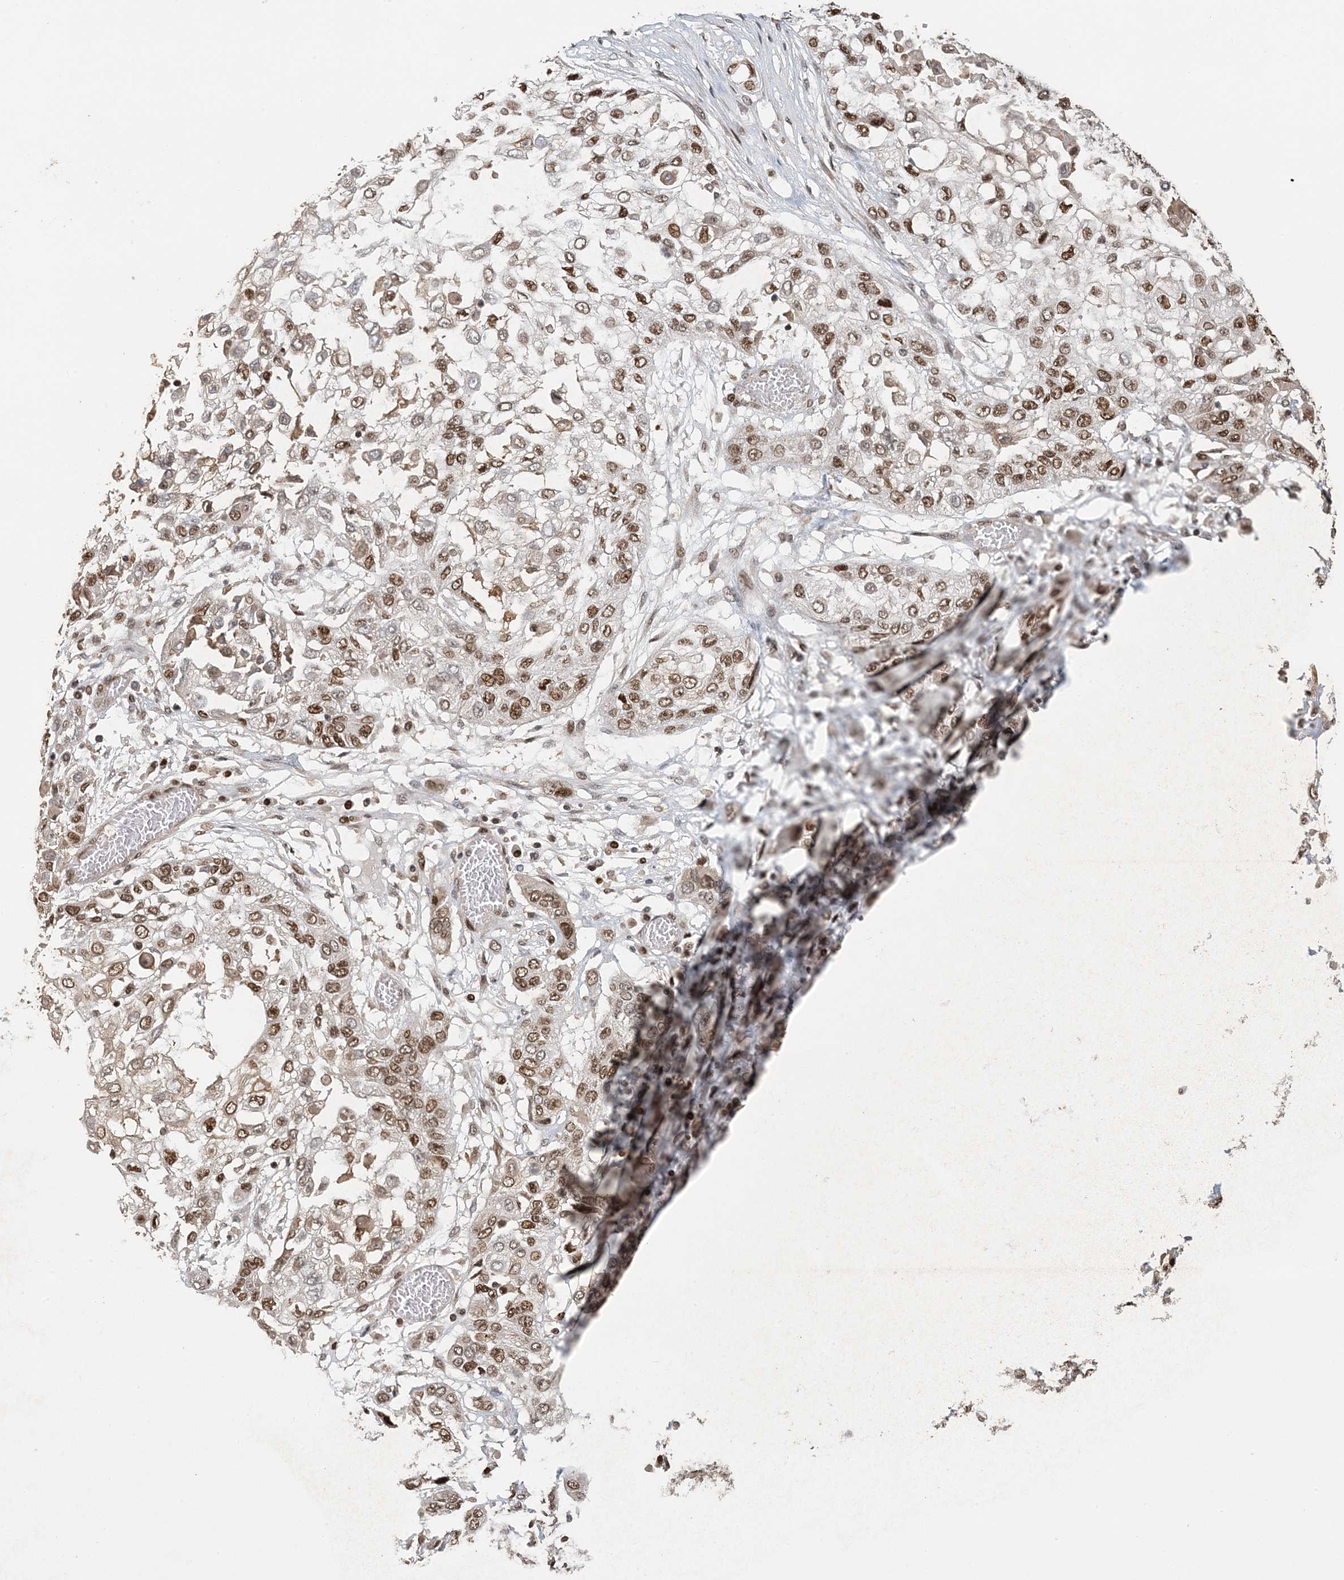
{"staining": {"intensity": "moderate", "quantity": ">75%", "location": "nuclear"}, "tissue": "lung cancer", "cell_type": "Tumor cells", "image_type": "cancer", "snomed": [{"axis": "morphology", "description": "Squamous cell carcinoma, NOS"}, {"axis": "topography", "description": "Lung"}], "caption": "A brown stain labels moderate nuclear expression of a protein in human lung squamous cell carcinoma tumor cells.", "gene": "ATP13A2", "patient": {"sex": "male", "age": 71}}